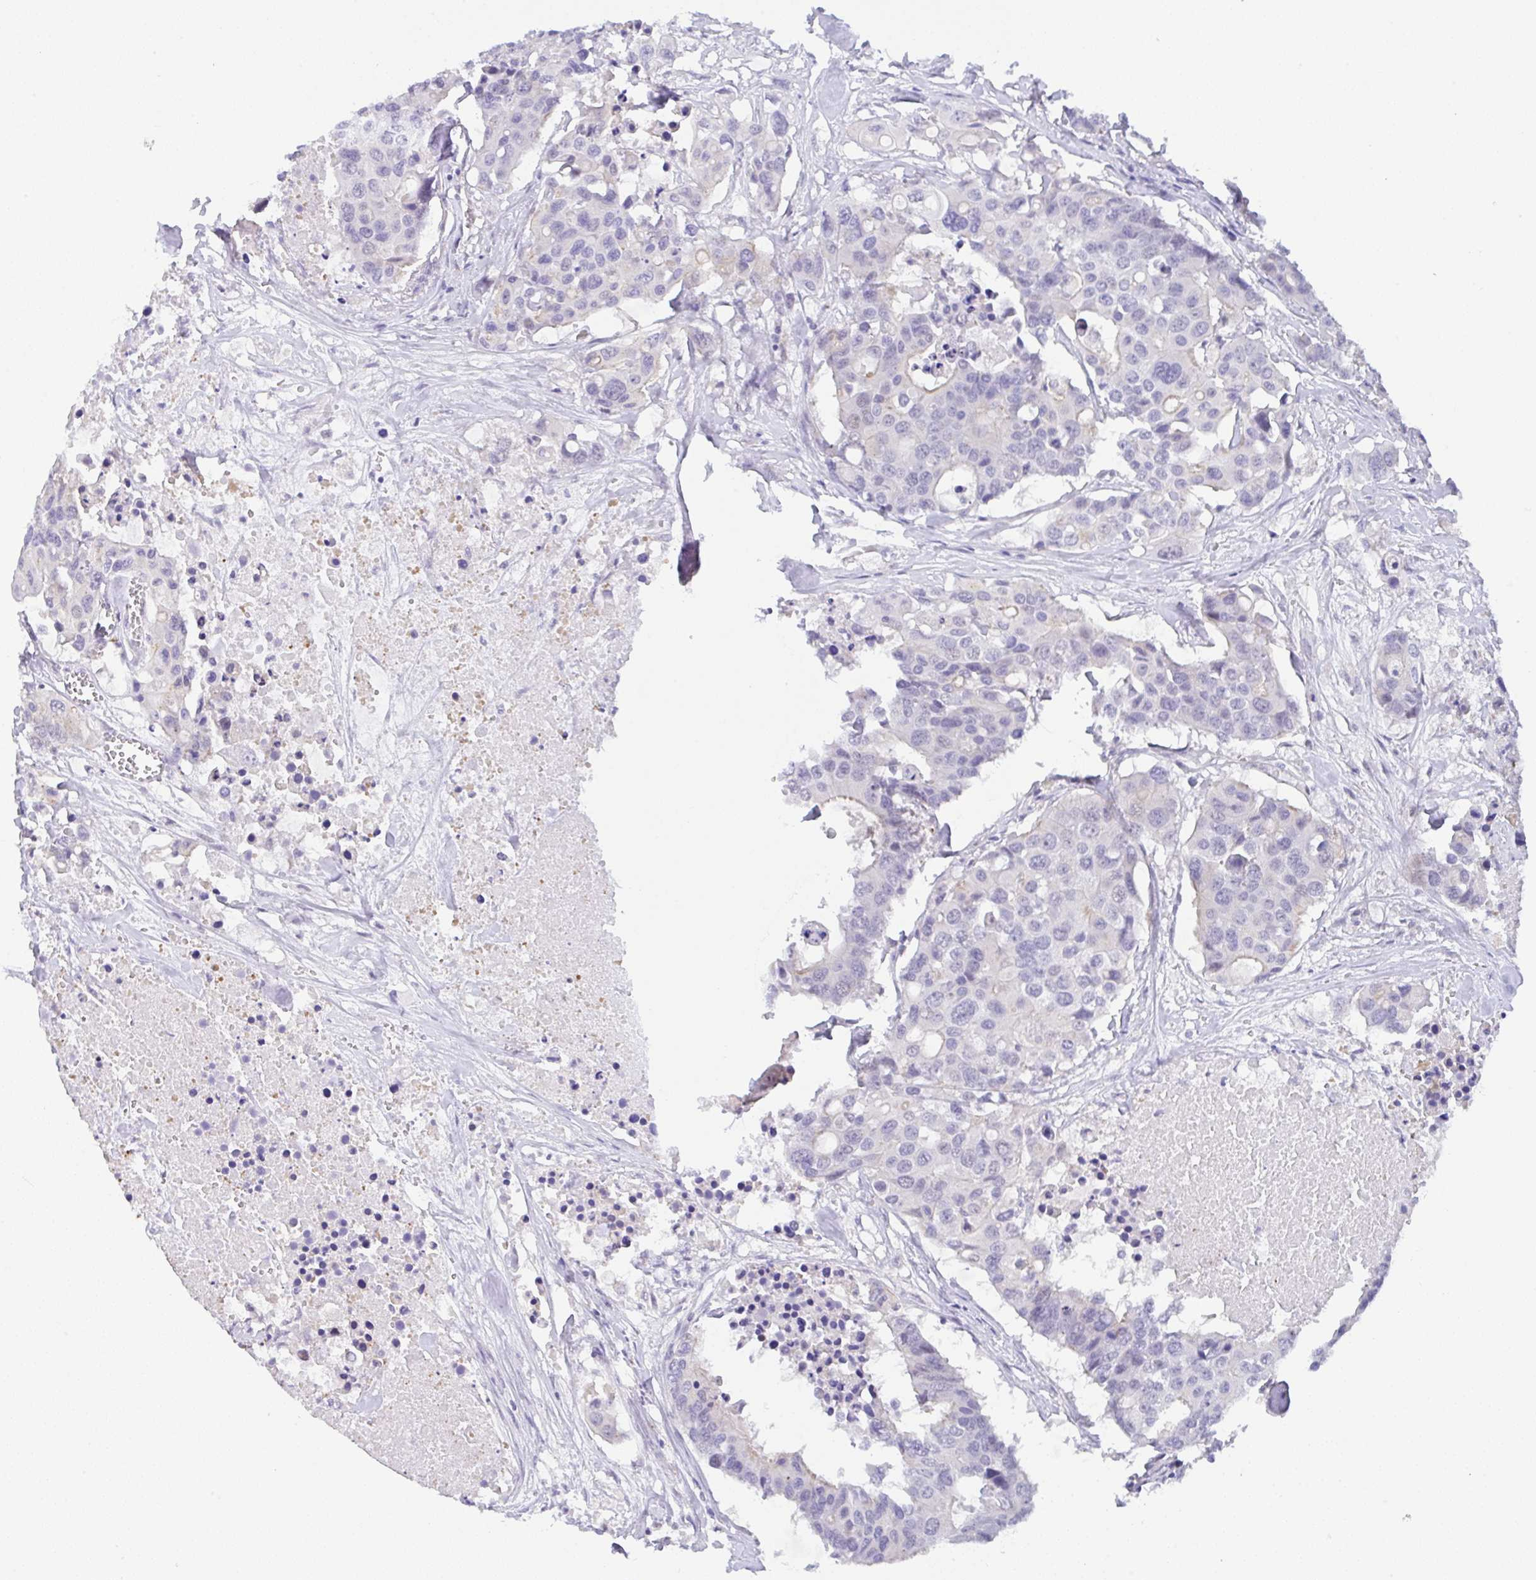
{"staining": {"intensity": "negative", "quantity": "none", "location": "none"}, "tissue": "colorectal cancer", "cell_type": "Tumor cells", "image_type": "cancer", "snomed": [{"axis": "morphology", "description": "Adenocarcinoma, NOS"}, {"axis": "topography", "description": "Colon"}], "caption": "Immunohistochemistry (IHC) image of colorectal adenocarcinoma stained for a protein (brown), which shows no staining in tumor cells.", "gene": "CGNL1", "patient": {"sex": "male", "age": 77}}